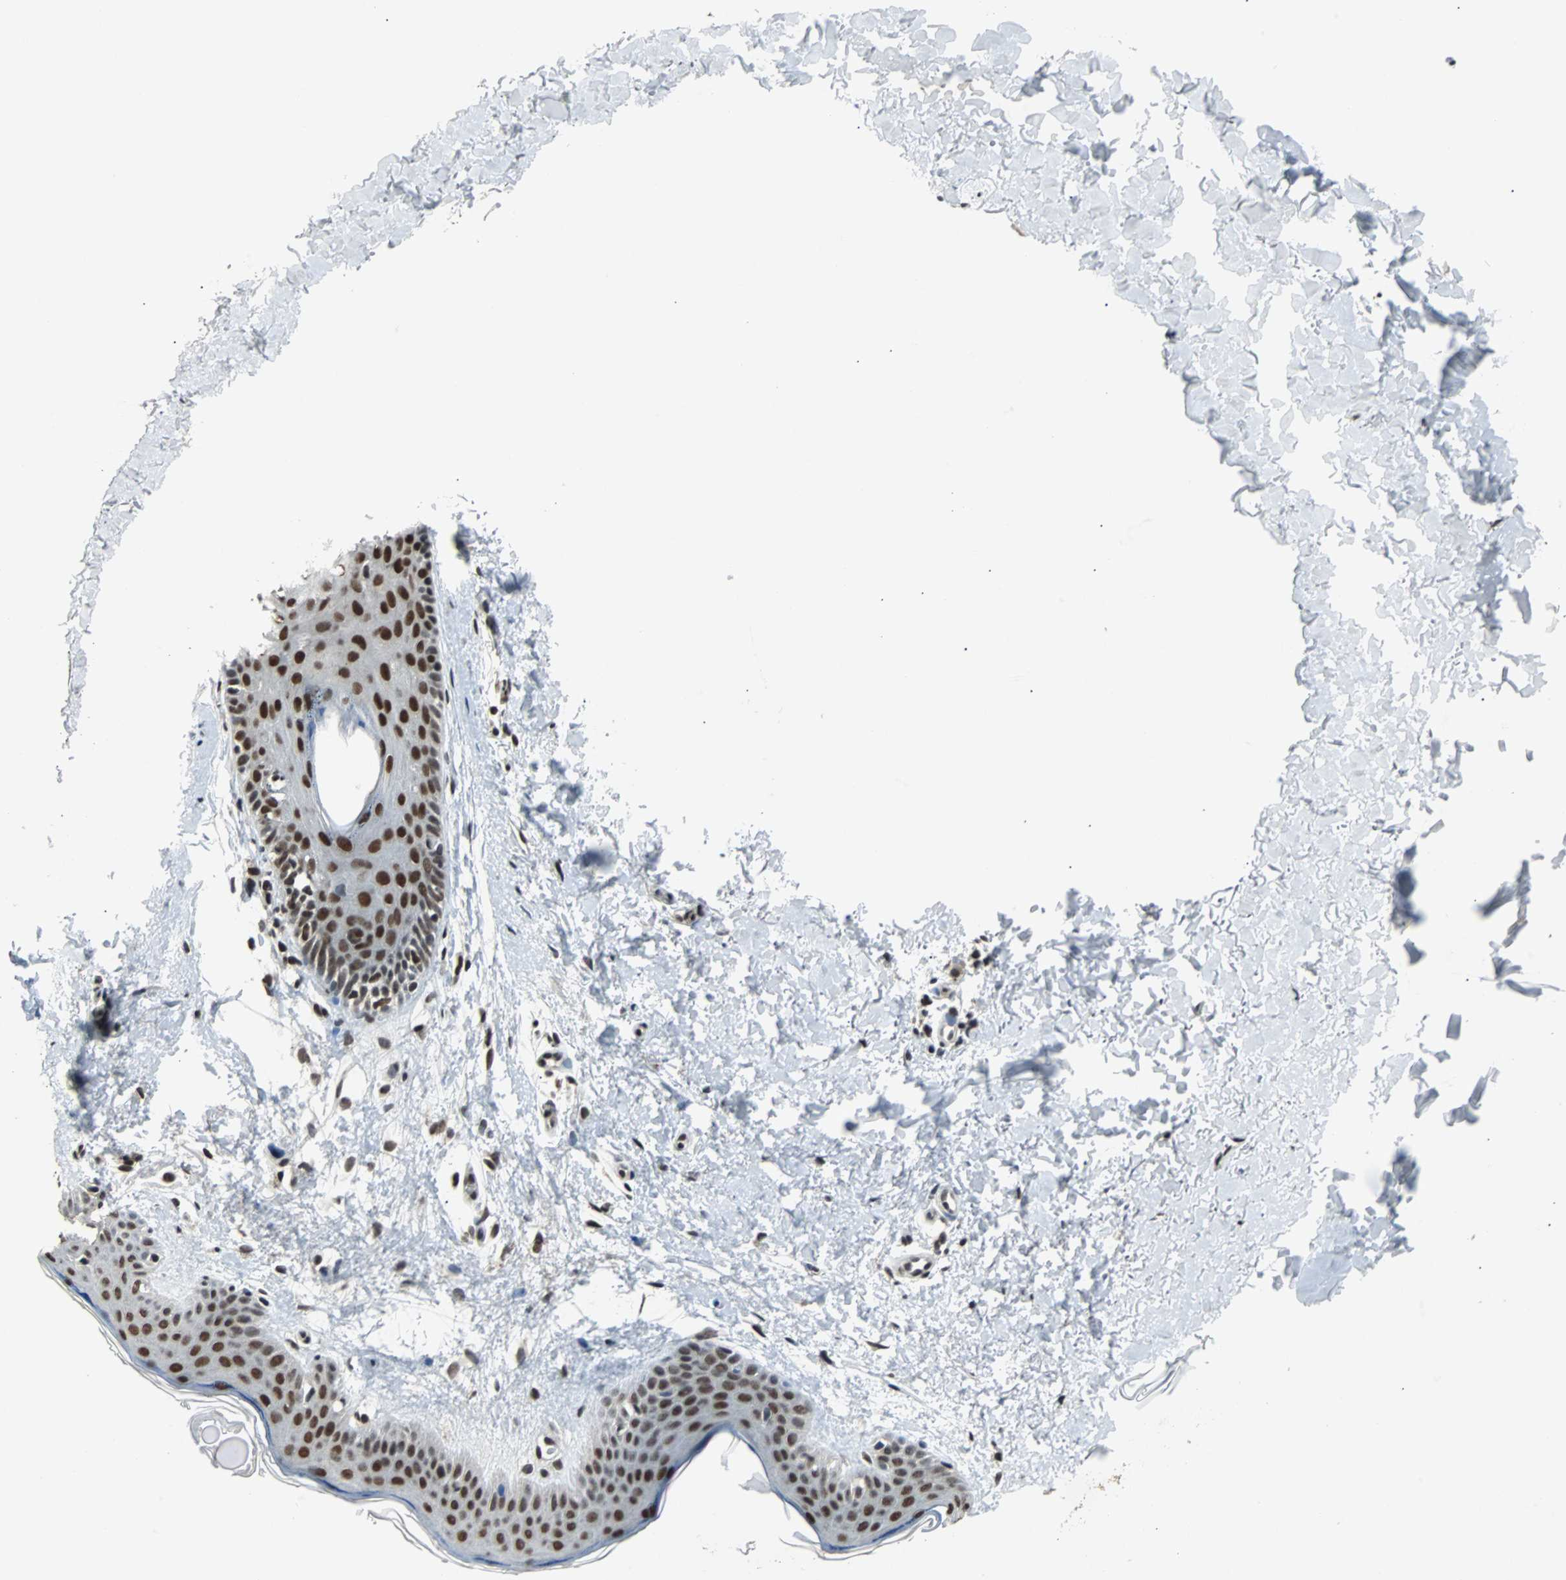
{"staining": {"intensity": "moderate", "quantity": ">75%", "location": "nuclear"}, "tissue": "skin", "cell_type": "Fibroblasts", "image_type": "normal", "snomed": [{"axis": "morphology", "description": "Normal tissue, NOS"}, {"axis": "topography", "description": "Skin"}], "caption": "IHC (DAB) staining of benign human skin exhibits moderate nuclear protein staining in about >75% of fibroblasts.", "gene": "GATAD2A", "patient": {"sex": "female", "age": 56}}